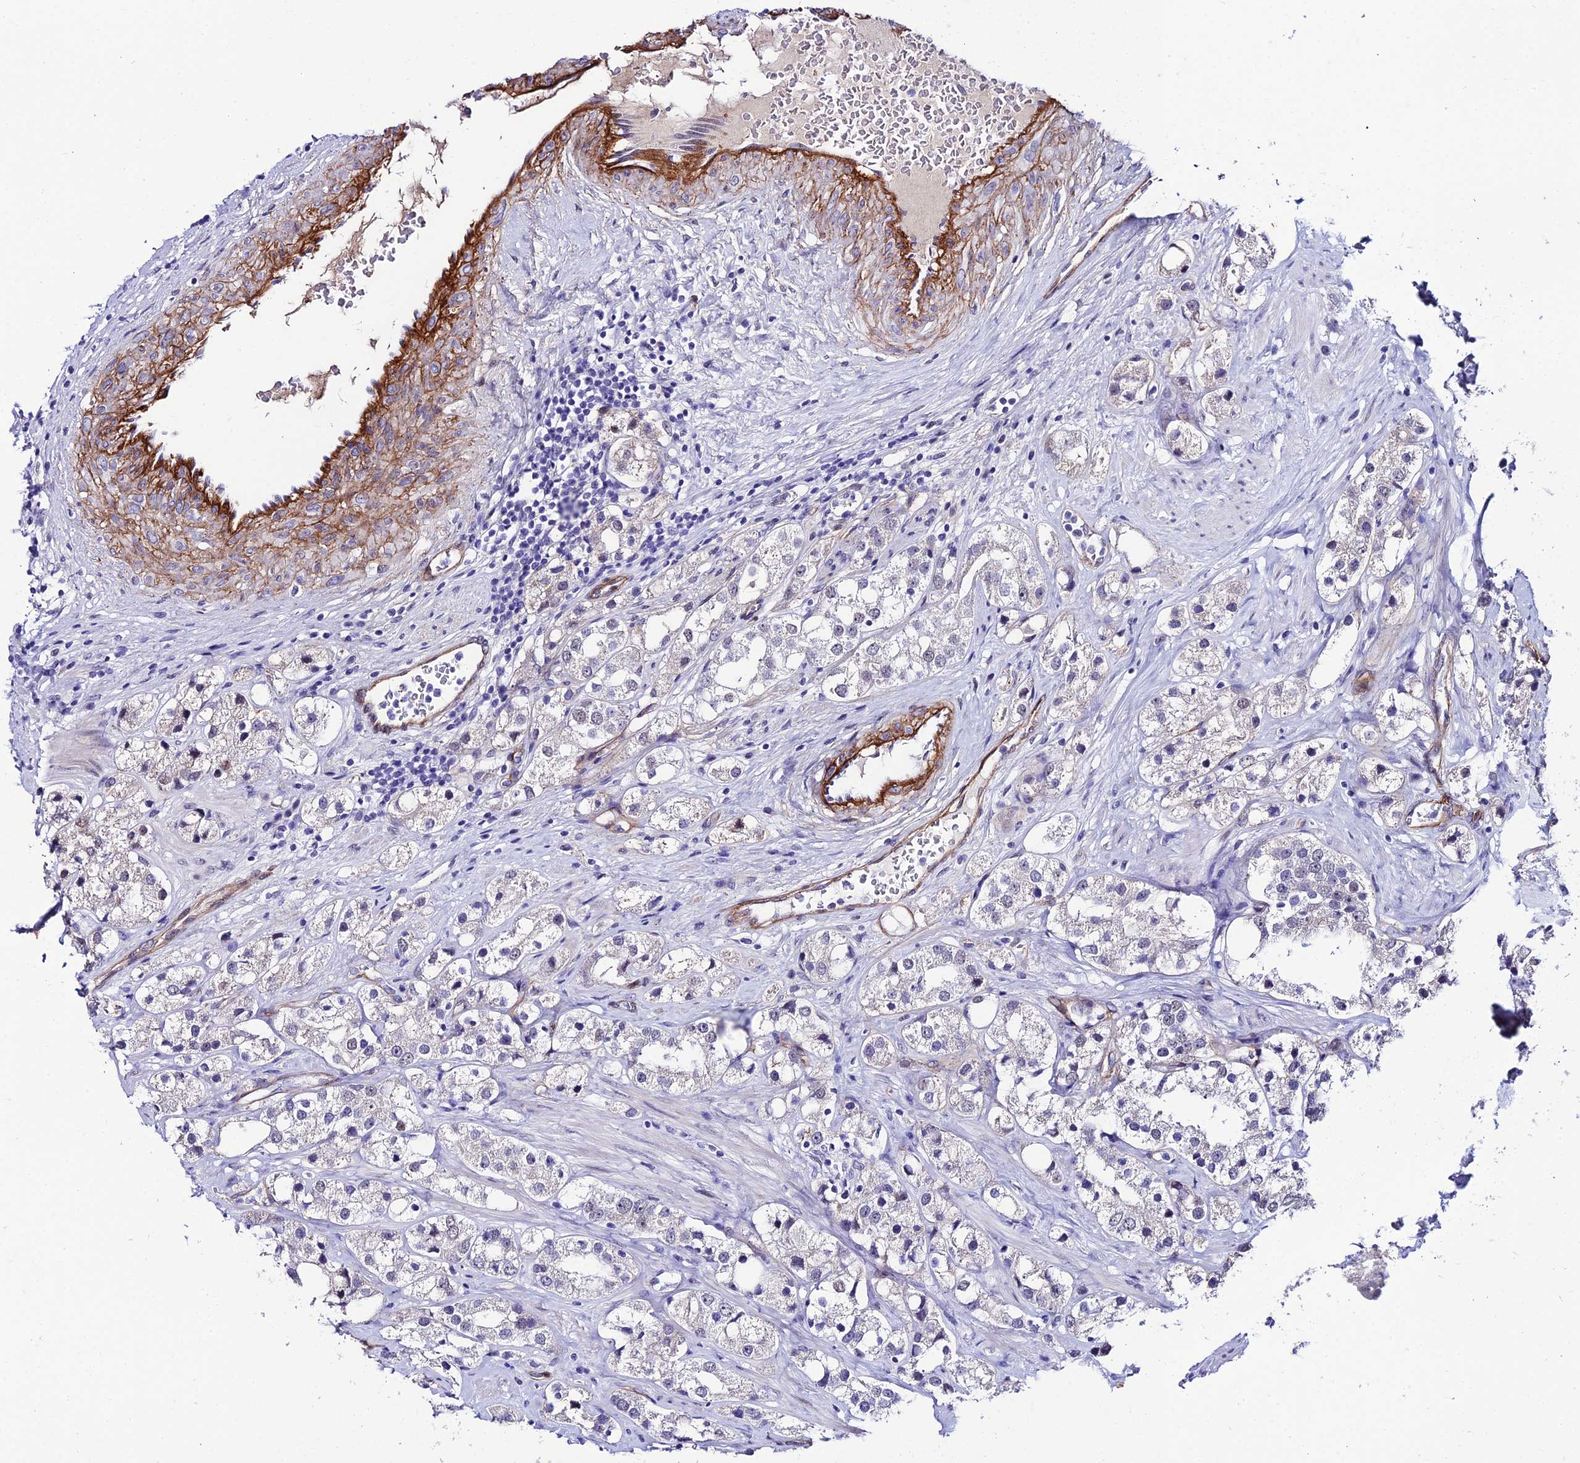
{"staining": {"intensity": "negative", "quantity": "none", "location": "none"}, "tissue": "prostate cancer", "cell_type": "Tumor cells", "image_type": "cancer", "snomed": [{"axis": "morphology", "description": "Adenocarcinoma, NOS"}, {"axis": "topography", "description": "Prostate"}], "caption": "Immunohistochemical staining of prostate cancer demonstrates no significant staining in tumor cells.", "gene": "SYT15", "patient": {"sex": "male", "age": 79}}